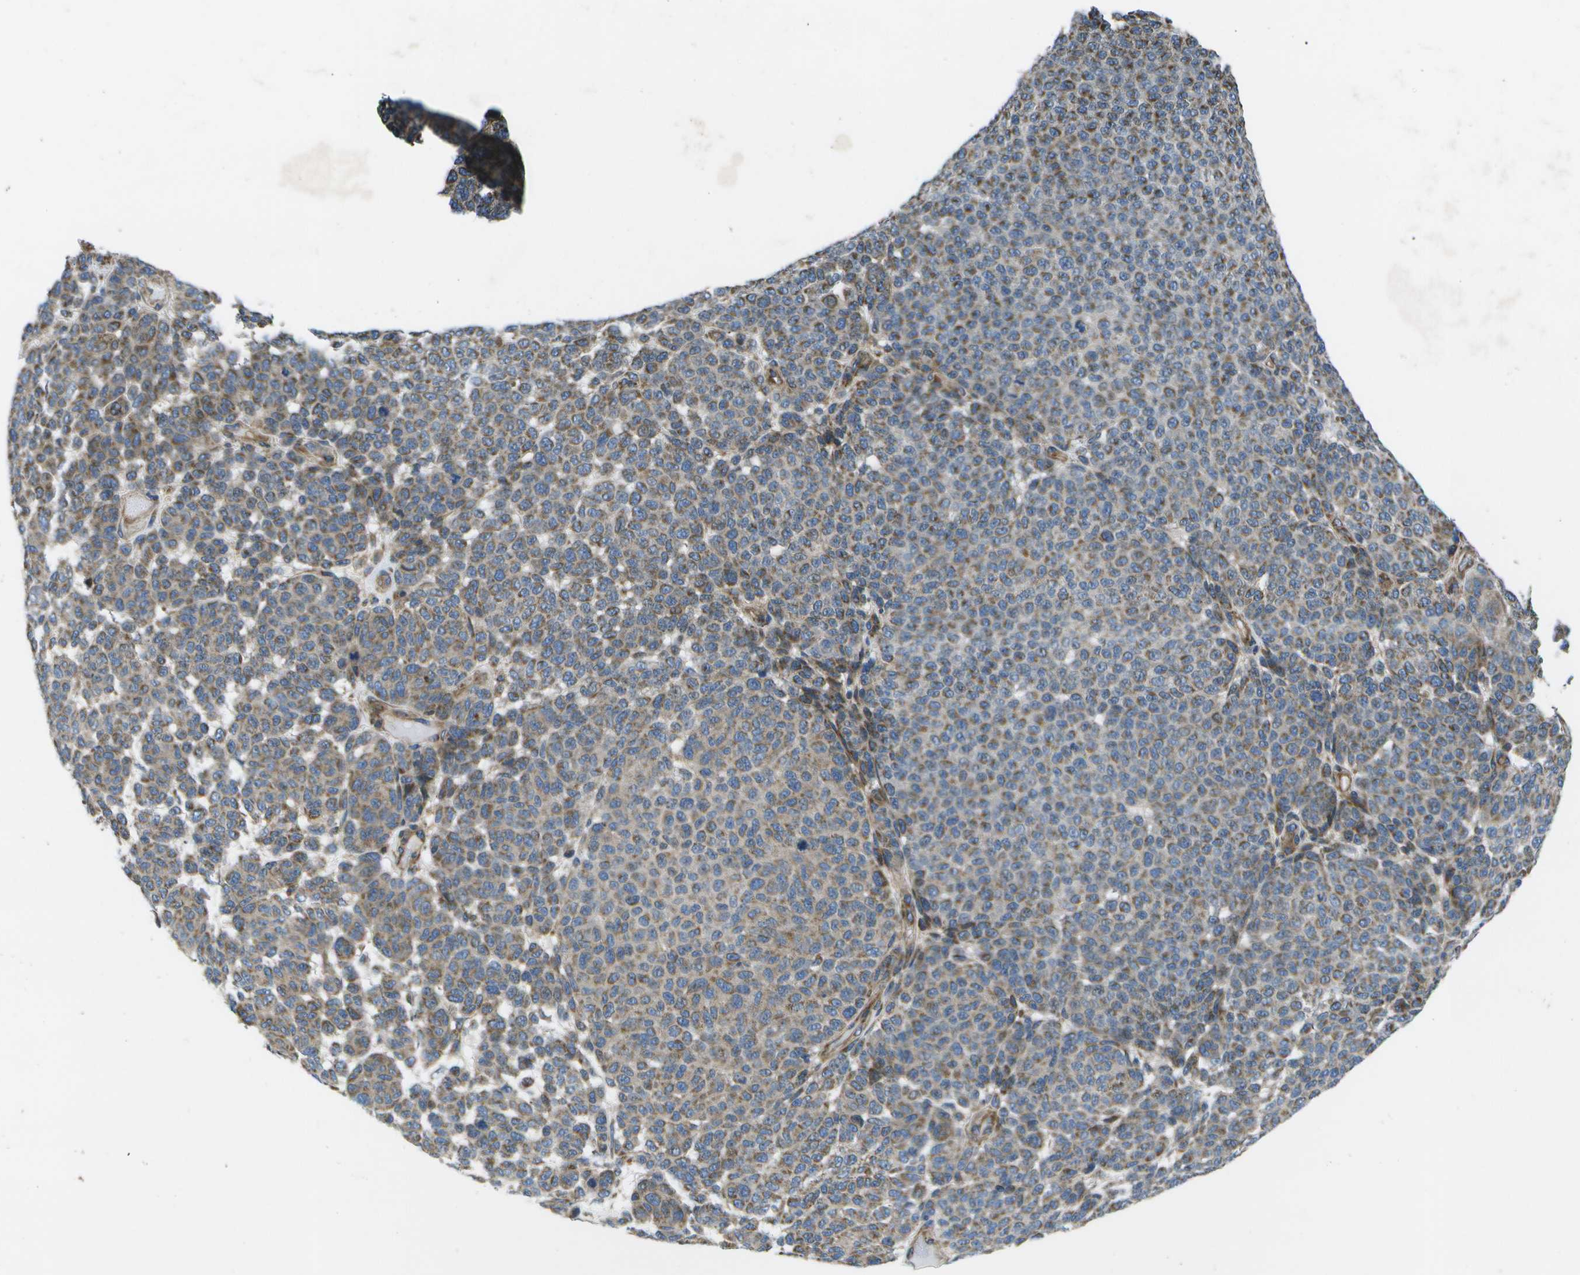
{"staining": {"intensity": "moderate", "quantity": "25%-75%", "location": "cytoplasmic/membranous"}, "tissue": "melanoma", "cell_type": "Tumor cells", "image_type": "cancer", "snomed": [{"axis": "morphology", "description": "Malignant melanoma, NOS"}, {"axis": "topography", "description": "Skin"}], "caption": "Immunohistochemistry (IHC) staining of malignant melanoma, which displays medium levels of moderate cytoplasmic/membranous positivity in about 25%-75% of tumor cells indicating moderate cytoplasmic/membranous protein staining. The staining was performed using DAB (3,3'-diaminobenzidine) (brown) for protein detection and nuclei were counterstained in hematoxylin (blue).", "gene": "MVK", "patient": {"sex": "male", "age": 59}}